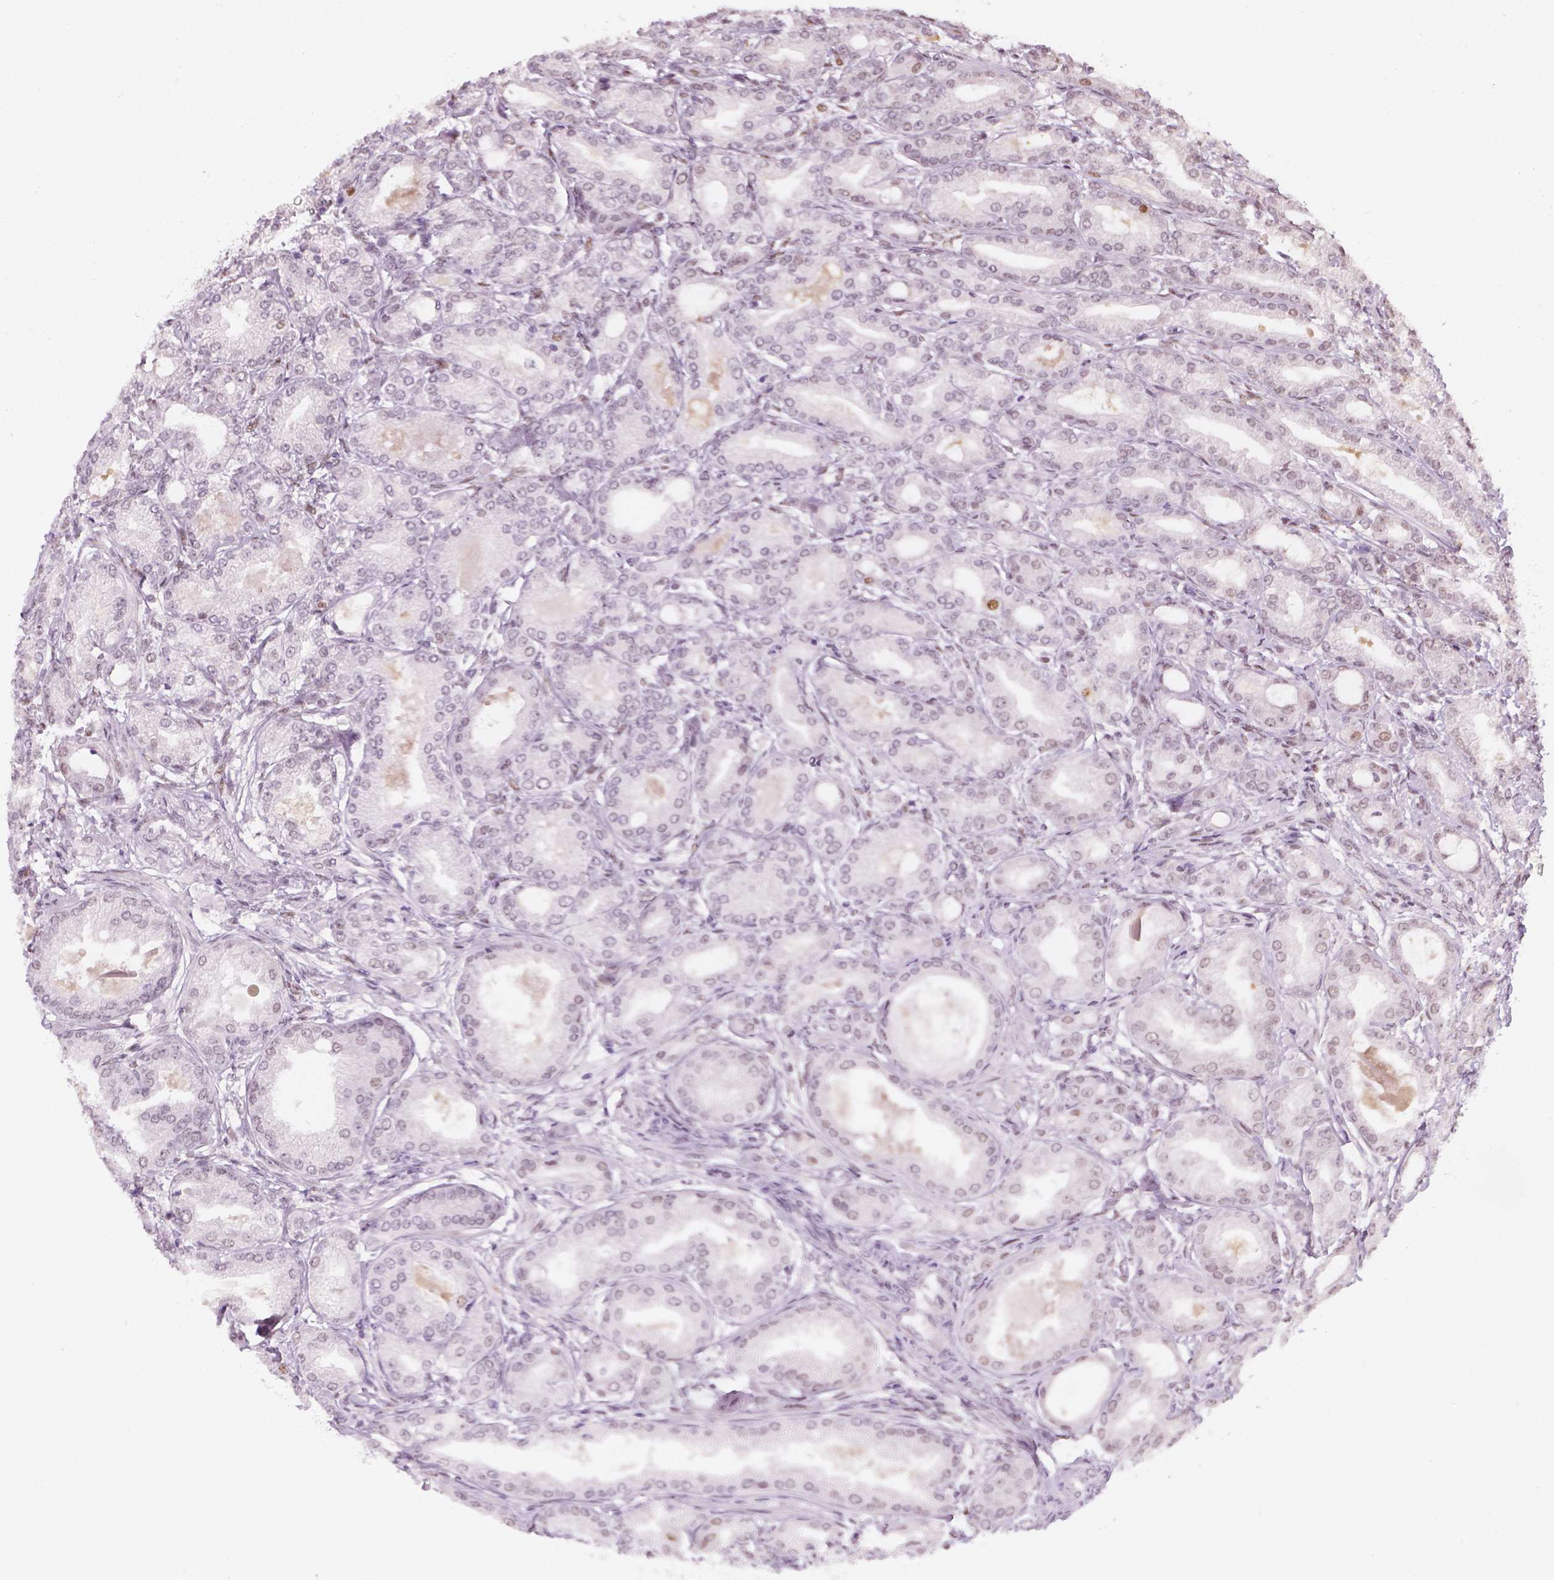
{"staining": {"intensity": "weak", "quantity": "<25%", "location": "nuclear"}, "tissue": "prostate cancer", "cell_type": "Tumor cells", "image_type": "cancer", "snomed": [{"axis": "morphology", "description": "Adenocarcinoma, NOS"}, {"axis": "topography", "description": "Prostate and seminal vesicle, NOS"}, {"axis": "topography", "description": "Prostate"}], "caption": "DAB (3,3'-diaminobenzidine) immunohistochemical staining of prostate adenocarcinoma demonstrates no significant positivity in tumor cells.", "gene": "CDKN1C", "patient": {"sex": "male", "age": 77}}